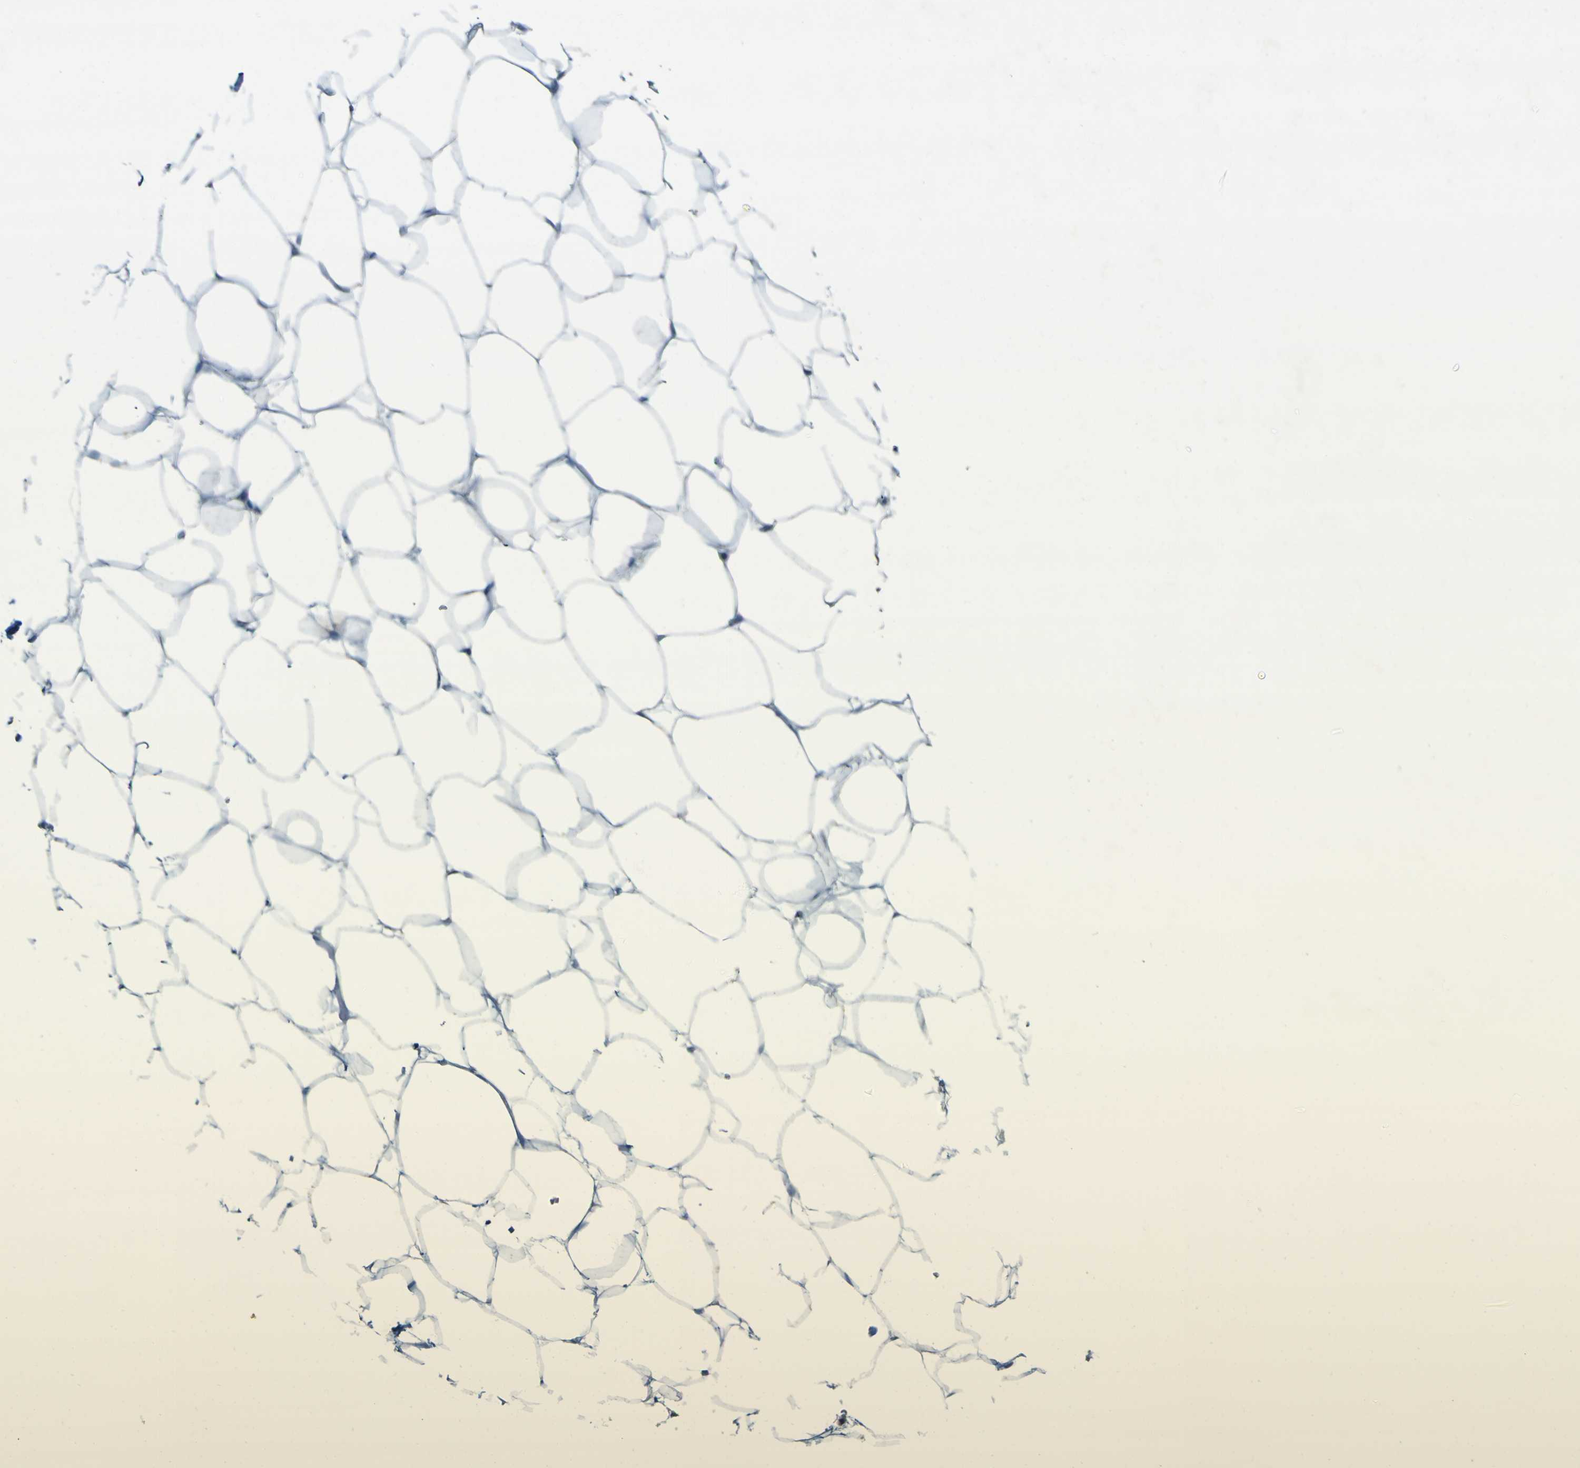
{"staining": {"intensity": "negative", "quantity": "none", "location": "none"}, "tissue": "adipose tissue", "cell_type": "Adipocytes", "image_type": "normal", "snomed": [{"axis": "morphology", "description": "Normal tissue, NOS"}, {"axis": "topography", "description": "Breast"}, {"axis": "topography", "description": "Adipose tissue"}], "caption": "An IHC image of normal adipose tissue is shown. There is no staining in adipocytes of adipose tissue.", "gene": "ACBD5", "patient": {"sex": "female", "age": 25}}